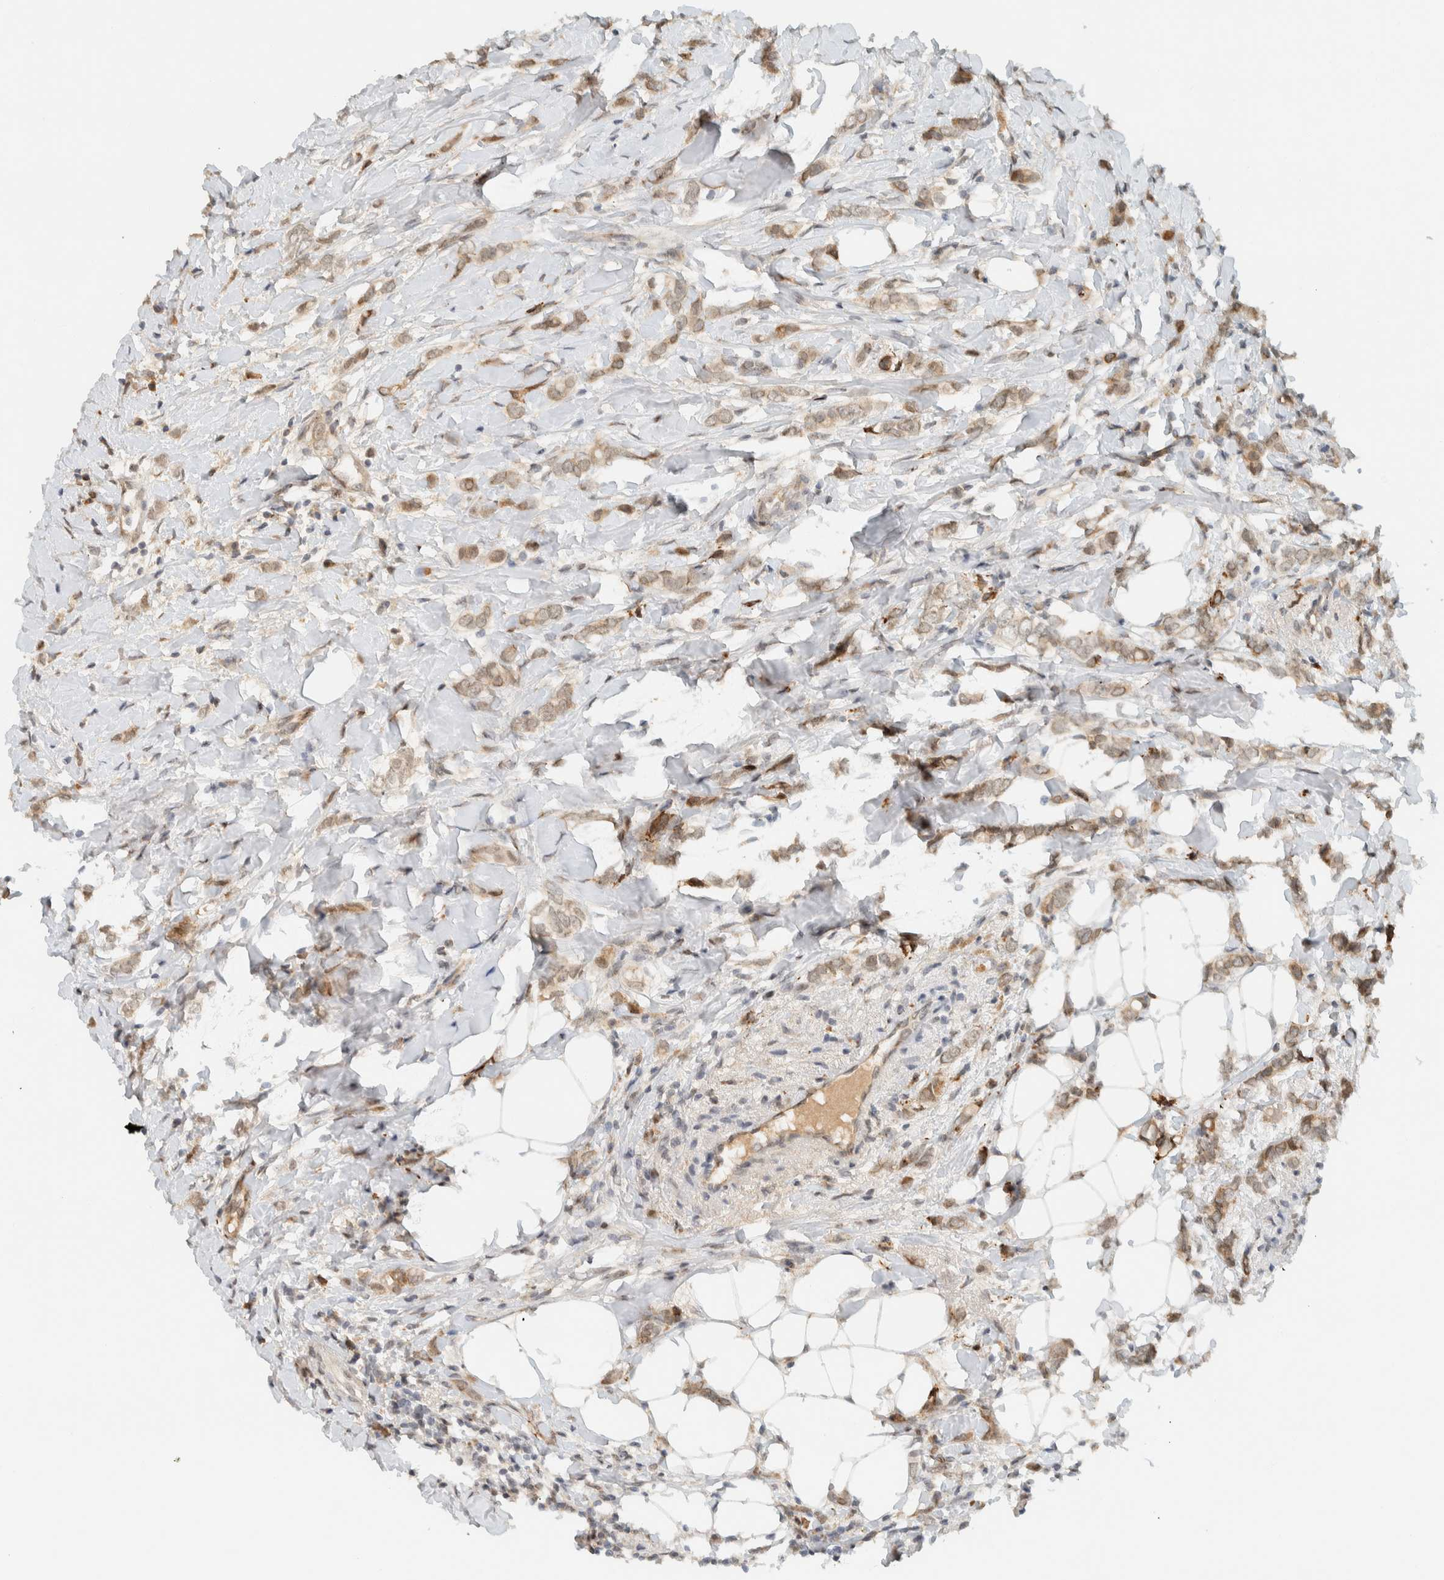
{"staining": {"intensity": "weak", "quantity": "25%-75%", "location": "cytoplasmic/membranous"}, "tissue": "breast cancer", "cell_type": "Tumor cells", "image_type": "cancer", "snomed": [{"axis": "morphology", "description": "Normal tissue, NOS"}, {"axis": "morphology", "description": "Lobular carcinoma"}, {"axis": "topography", "description": "Breast"}], "caption": "This histopathology image reveals immunohistochemistry staining of human lobular carcinoma (breast), with low weak cytoplasmic/membranous positivity in about 25%-75% of tumor cells.", "gene": "ITPRID1", "patient": {"sex": "female", "age": 47}}